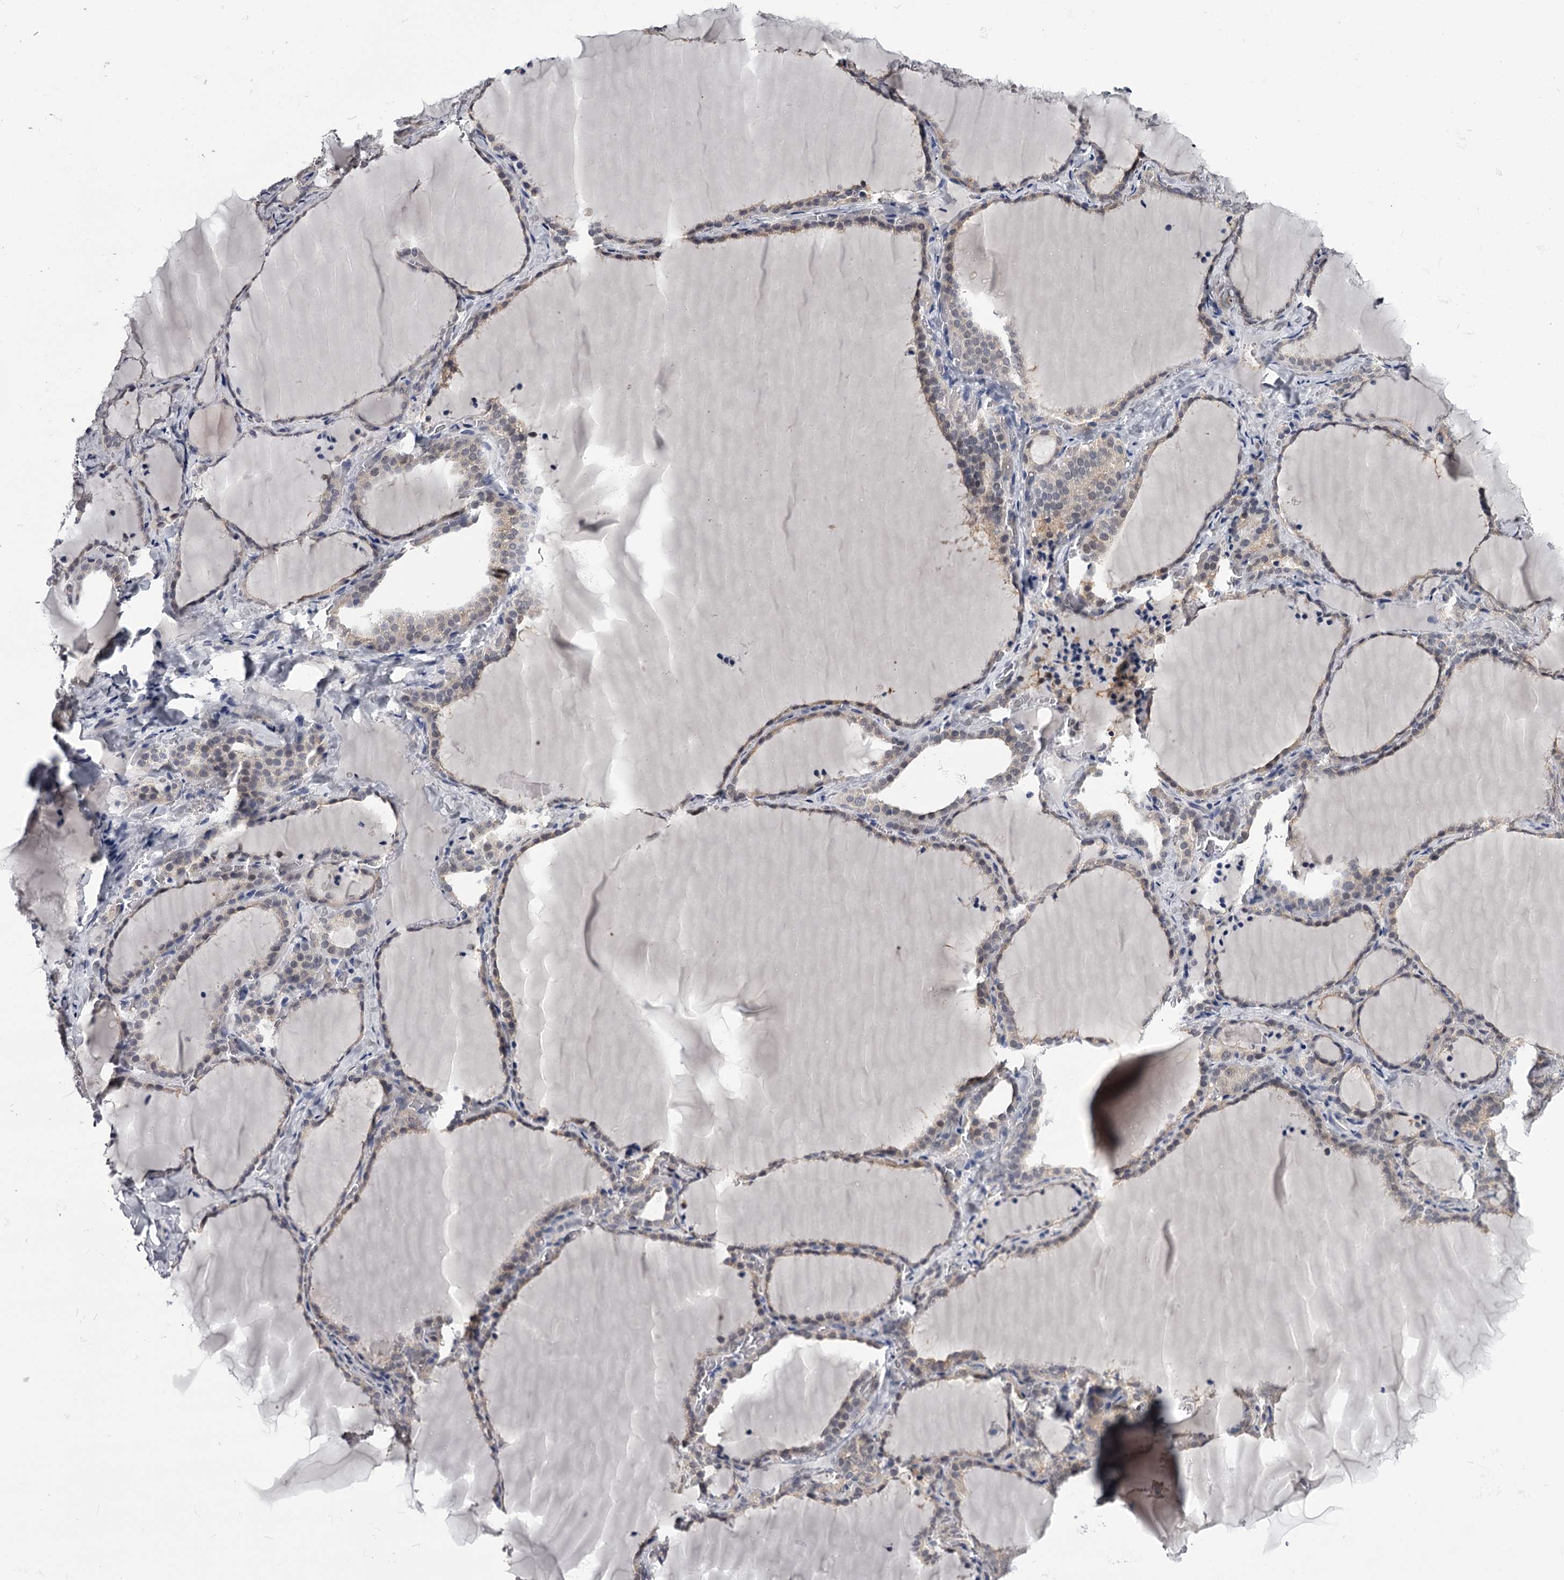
{"staining": {"intensity": "moderate", "quantity": "25%-75%", "location": "cytoplasmic/membranous,nuclear"}, "tissue": "thyroid gland", "cell_type": "Glandular cells", "image_type": "normal", "snomed": [{"axis": "morphology", "description": "Normal tissue, NOS"}, {"axis": "topography", "description": "Thyroid gland"}], "caption": "Glandular cells display moderate cytoplasmic/membranous,nuclear positivity in approximately 25%-75% of cells in unremarkable thyroid gland.", "gene": "GSTO1", "patient": {"sex": "female", "age": 22}}